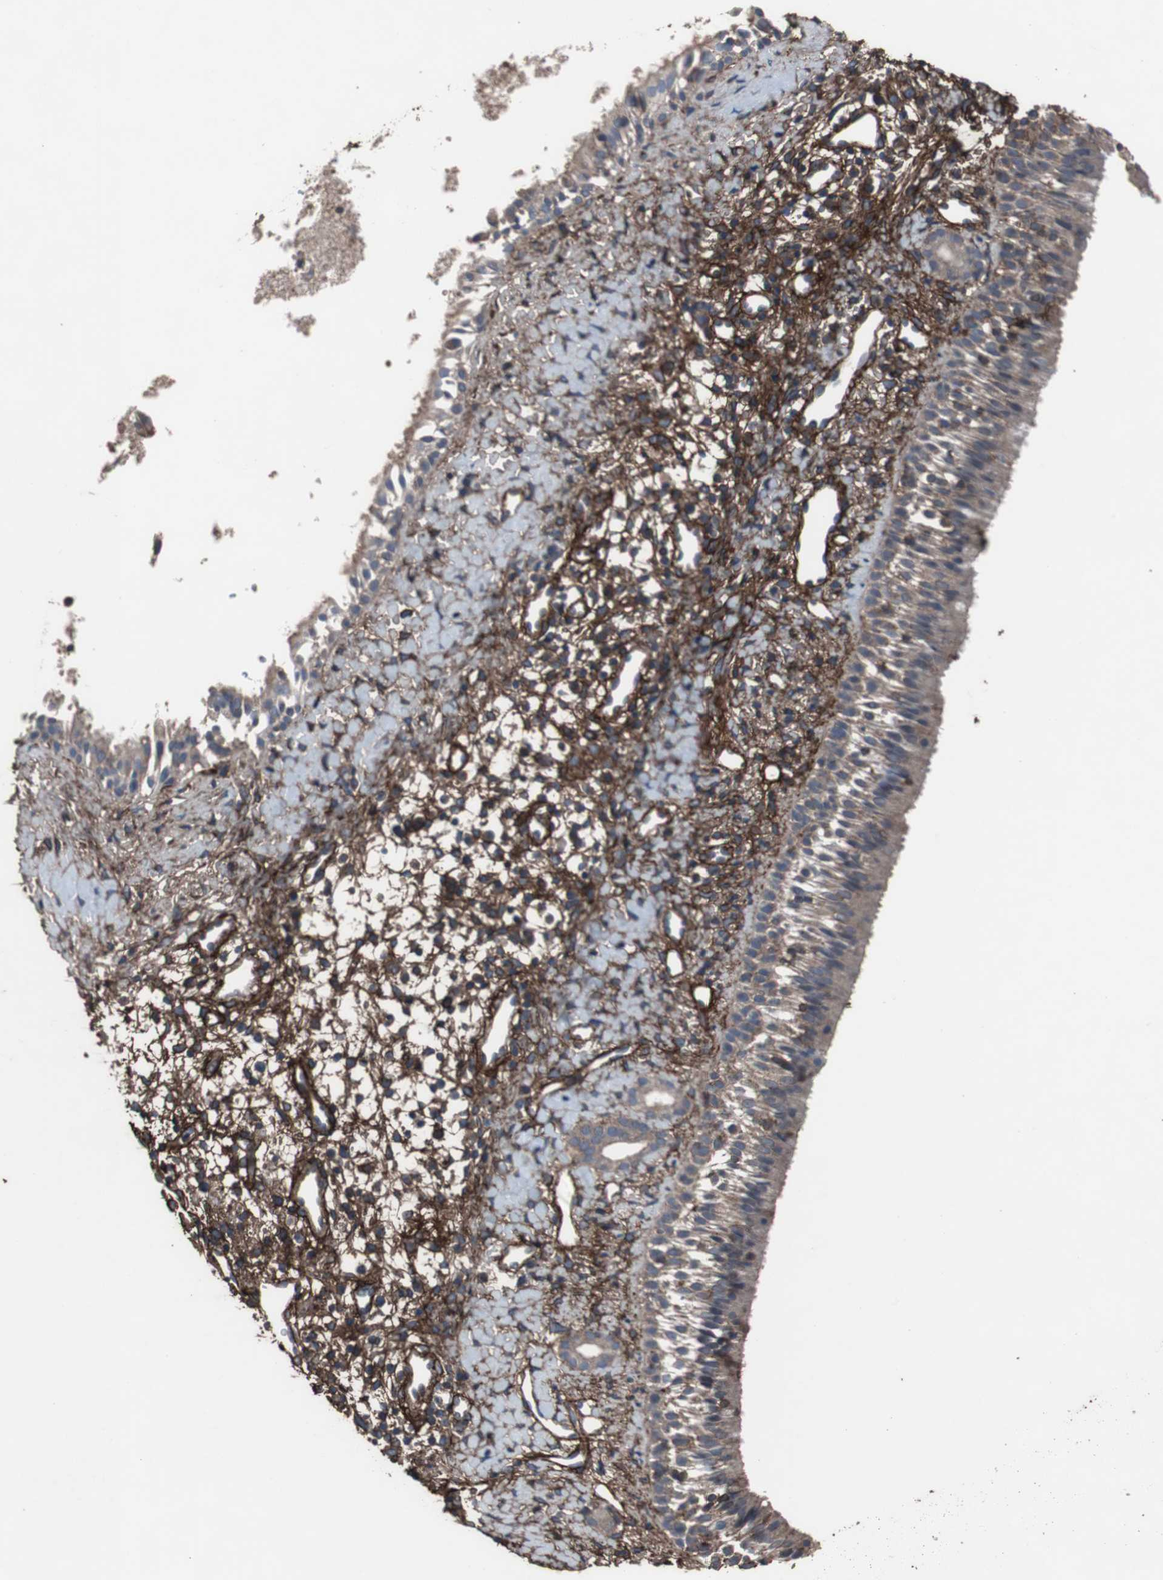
{"staining": {"intensity": "weak", "quantity": "25%-75%", "location": "cytoplasmic/membranous"}, "tissue": "nasopharynx", "cell_type": "Respiratory epithelial cells", "image_type": "normal", "snomed": [{"axis": "morphology", "description": "Normal tissue, NOS"}, {"axis": "topography", "description": "Nasopharynx"}], "caption": "Brown immunohistochemical staining in normal human nasopharynx reveals weak cytoplasmic/membranous positivity in approximately 25%-75% of respiratory epithelial cells. Immunohistochemistry stains the protein in brown and the nuclei are stained blue.", "gene": "COL6A2", "patient": {"sex": "male", "age": 22}}